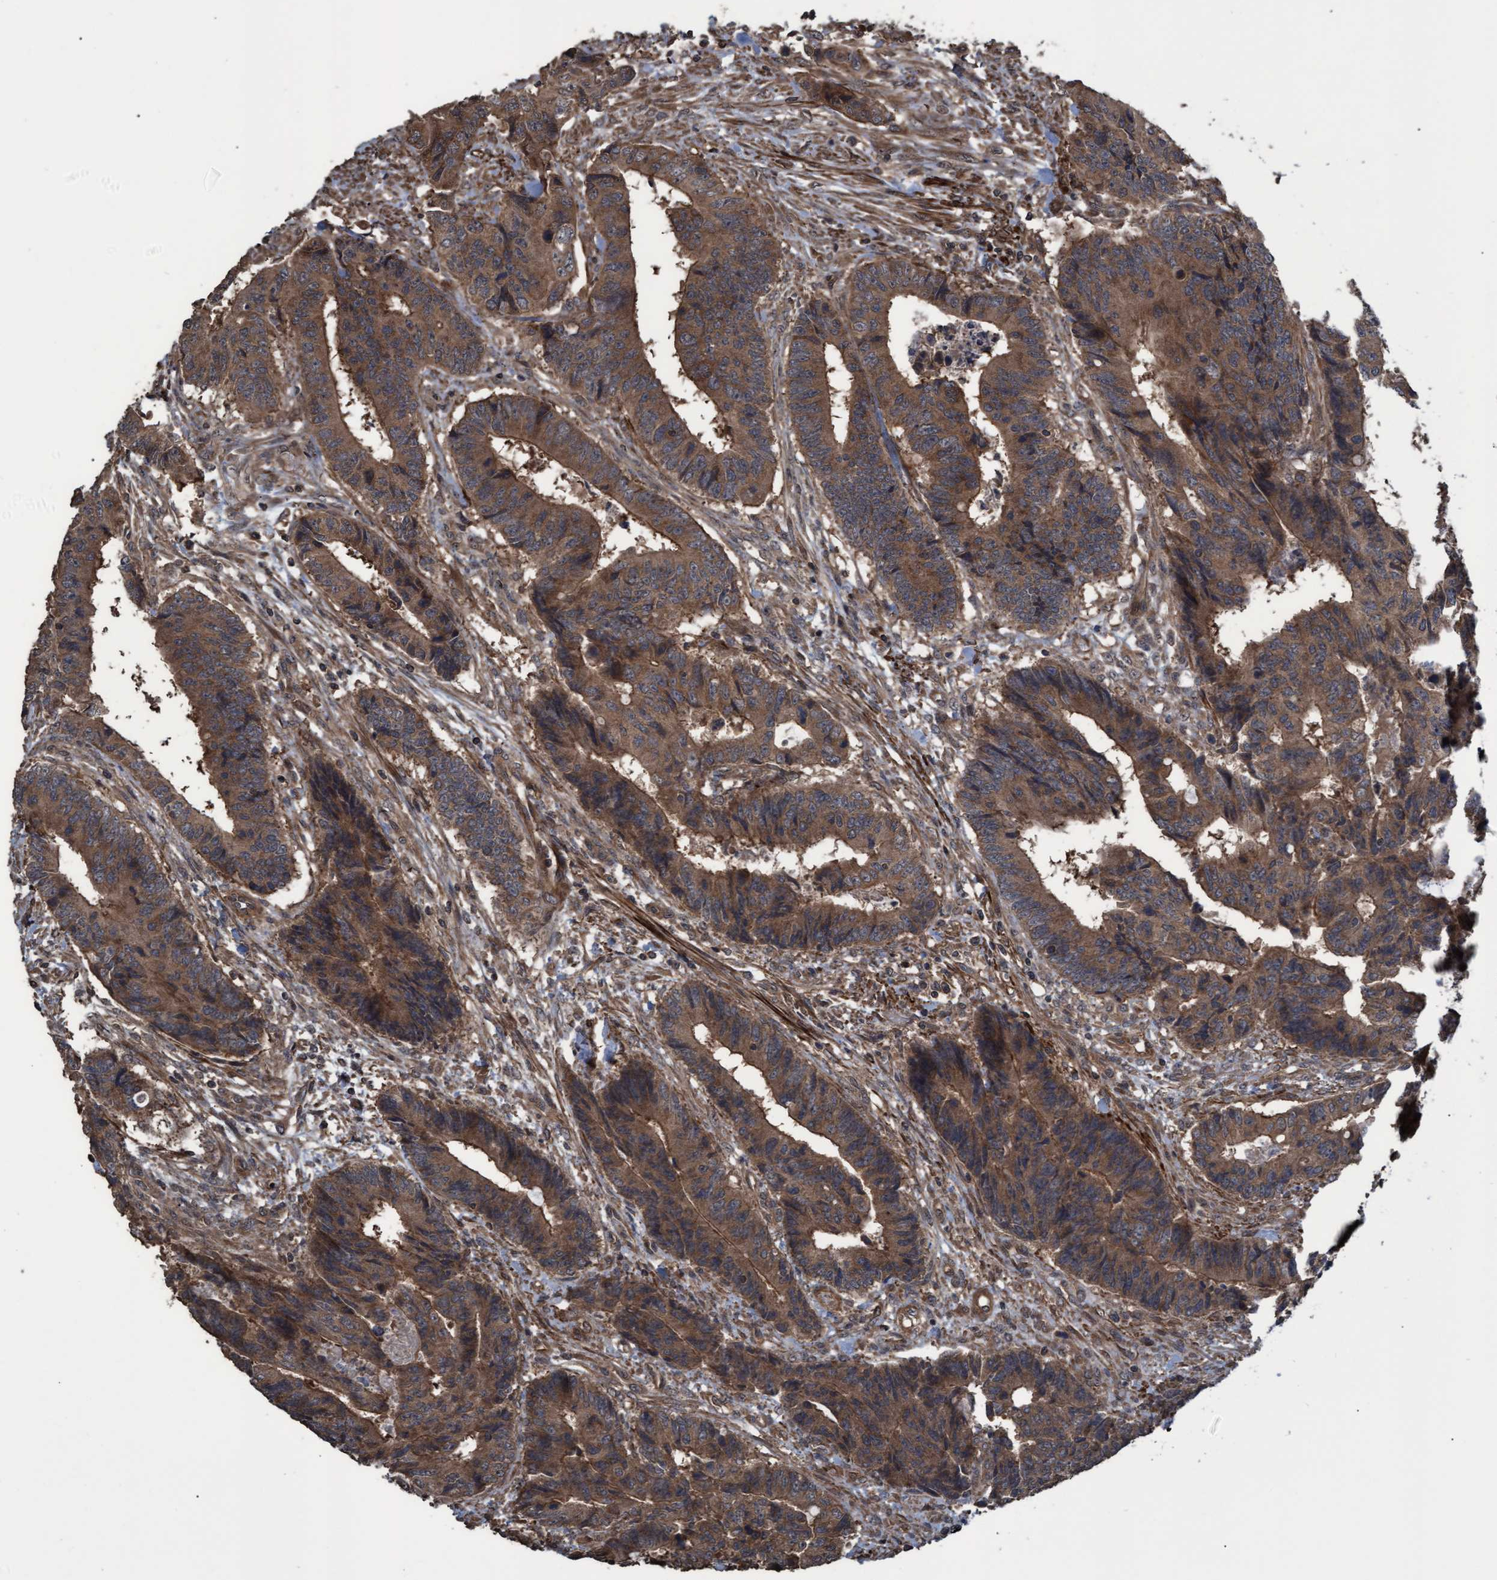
{"staining": {"intensity": "moderate", "quantity": ">75%", "location": "cytoplasmic/membranous"}, "tissue": "colorectal cancer", "cell_type": "Tumor cells", "image_type": "cancer", "snomed": [{"axis": "morphology", "description": "Adenocarcinoma, NOS"}, {"axis": "topography", "description": "Rectum"}], "caption": "Tumor cells show medium levels of moderate cytoplasmic/membranous positivity in approximately >75% of cells in human colorectal adenocarcinoma.", "gene": "GGT6", "patient": {"sex": "male", "age": 84}}